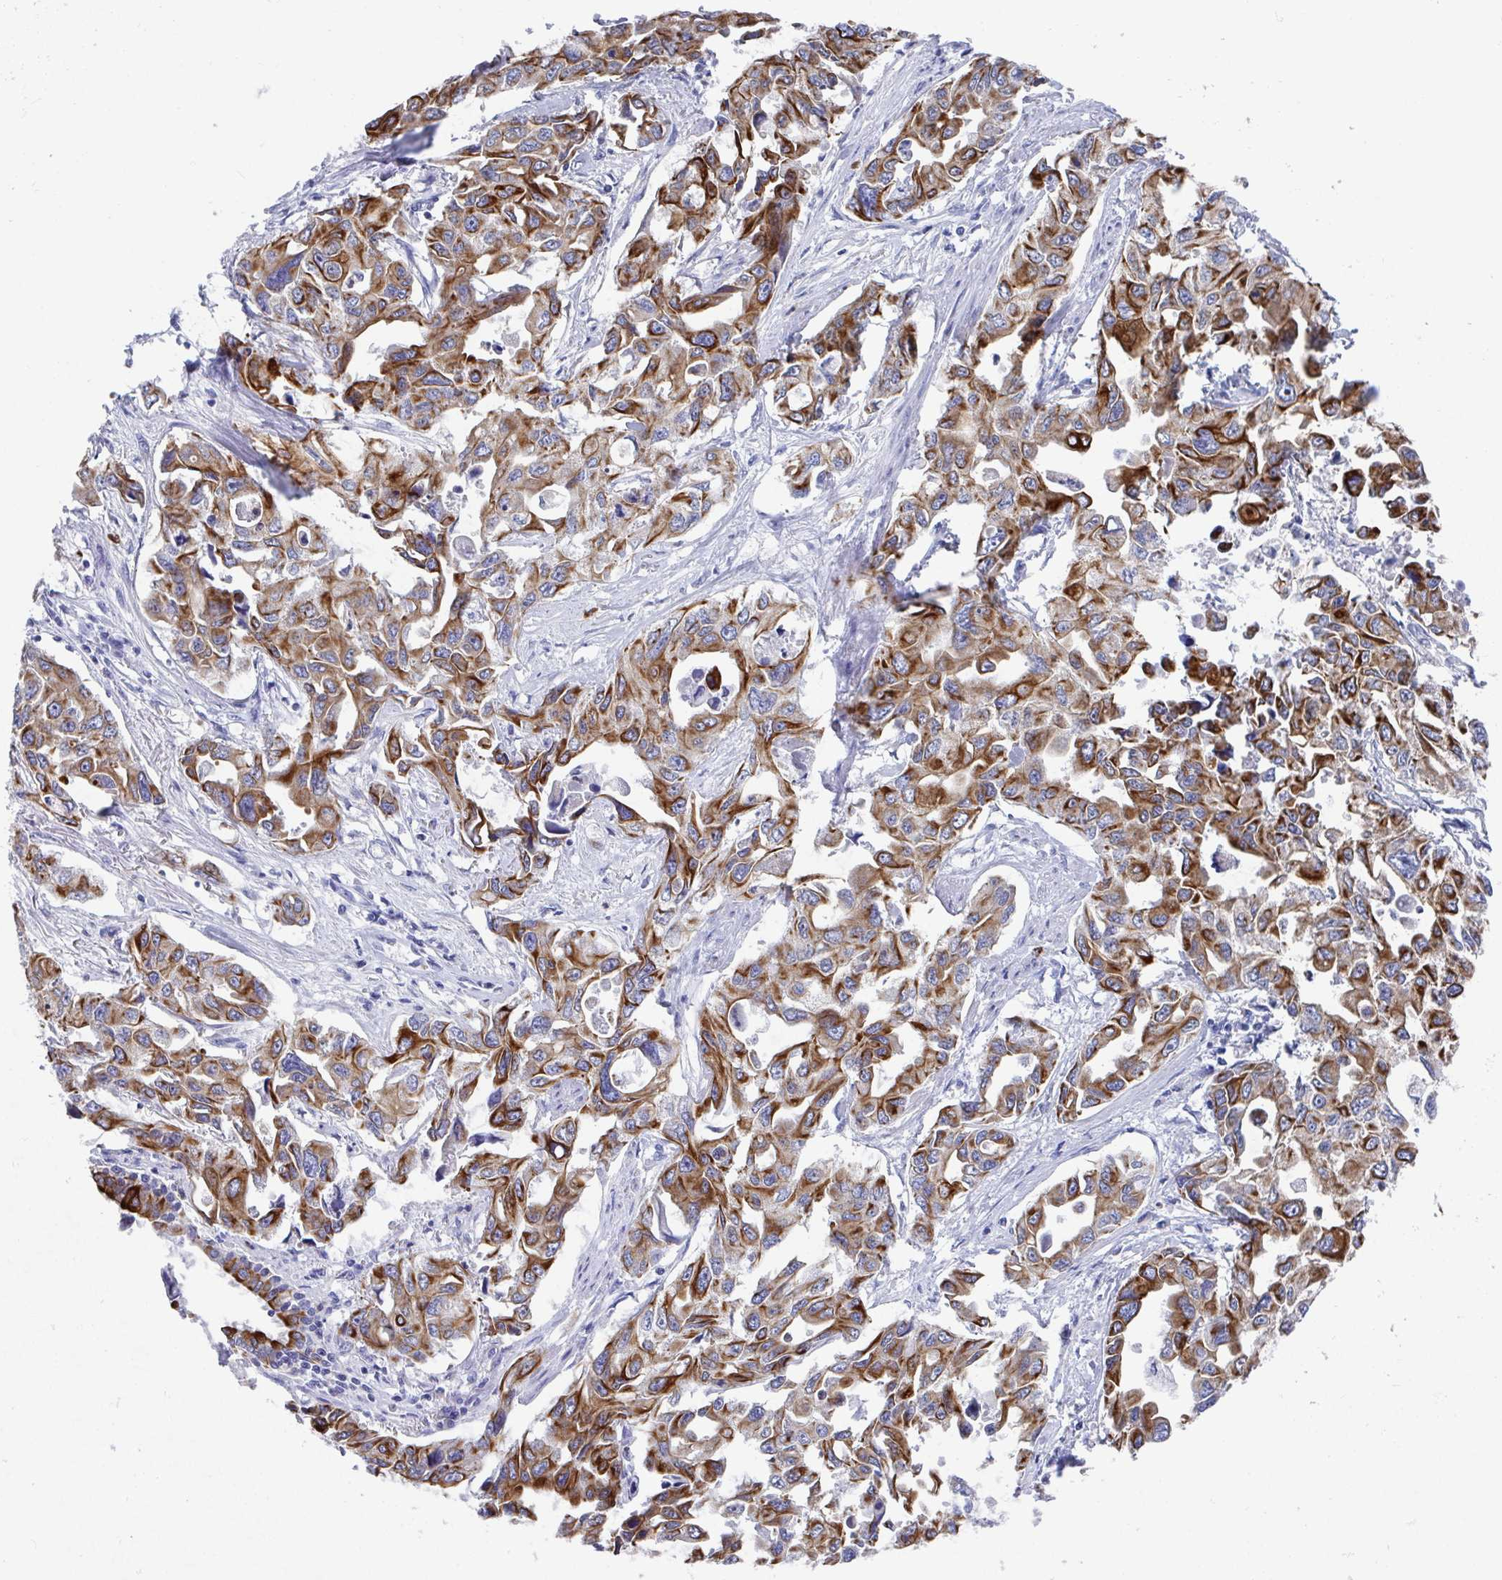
{"staining": {"intensity": "moderate", "quantity": ">75%", "location": "cytoplasmic/membranous"}, "tissue": "lung cancer", "cell_type": "Tumor cells", "image_type": "cancer", "snomed": [{"axis": "morphology", "description": "Adenocarcinoma, NOS"}, {"axis": "topography", "description": "Lung"}], "caption": "Protein expression analysis of lung adenocarcinoma demonstrates moderate cytoplasmic/membranous staining in about >75% of tumor cells.", "gene": "CLDN8", "patient": {"sex": "male", "age": 64}}